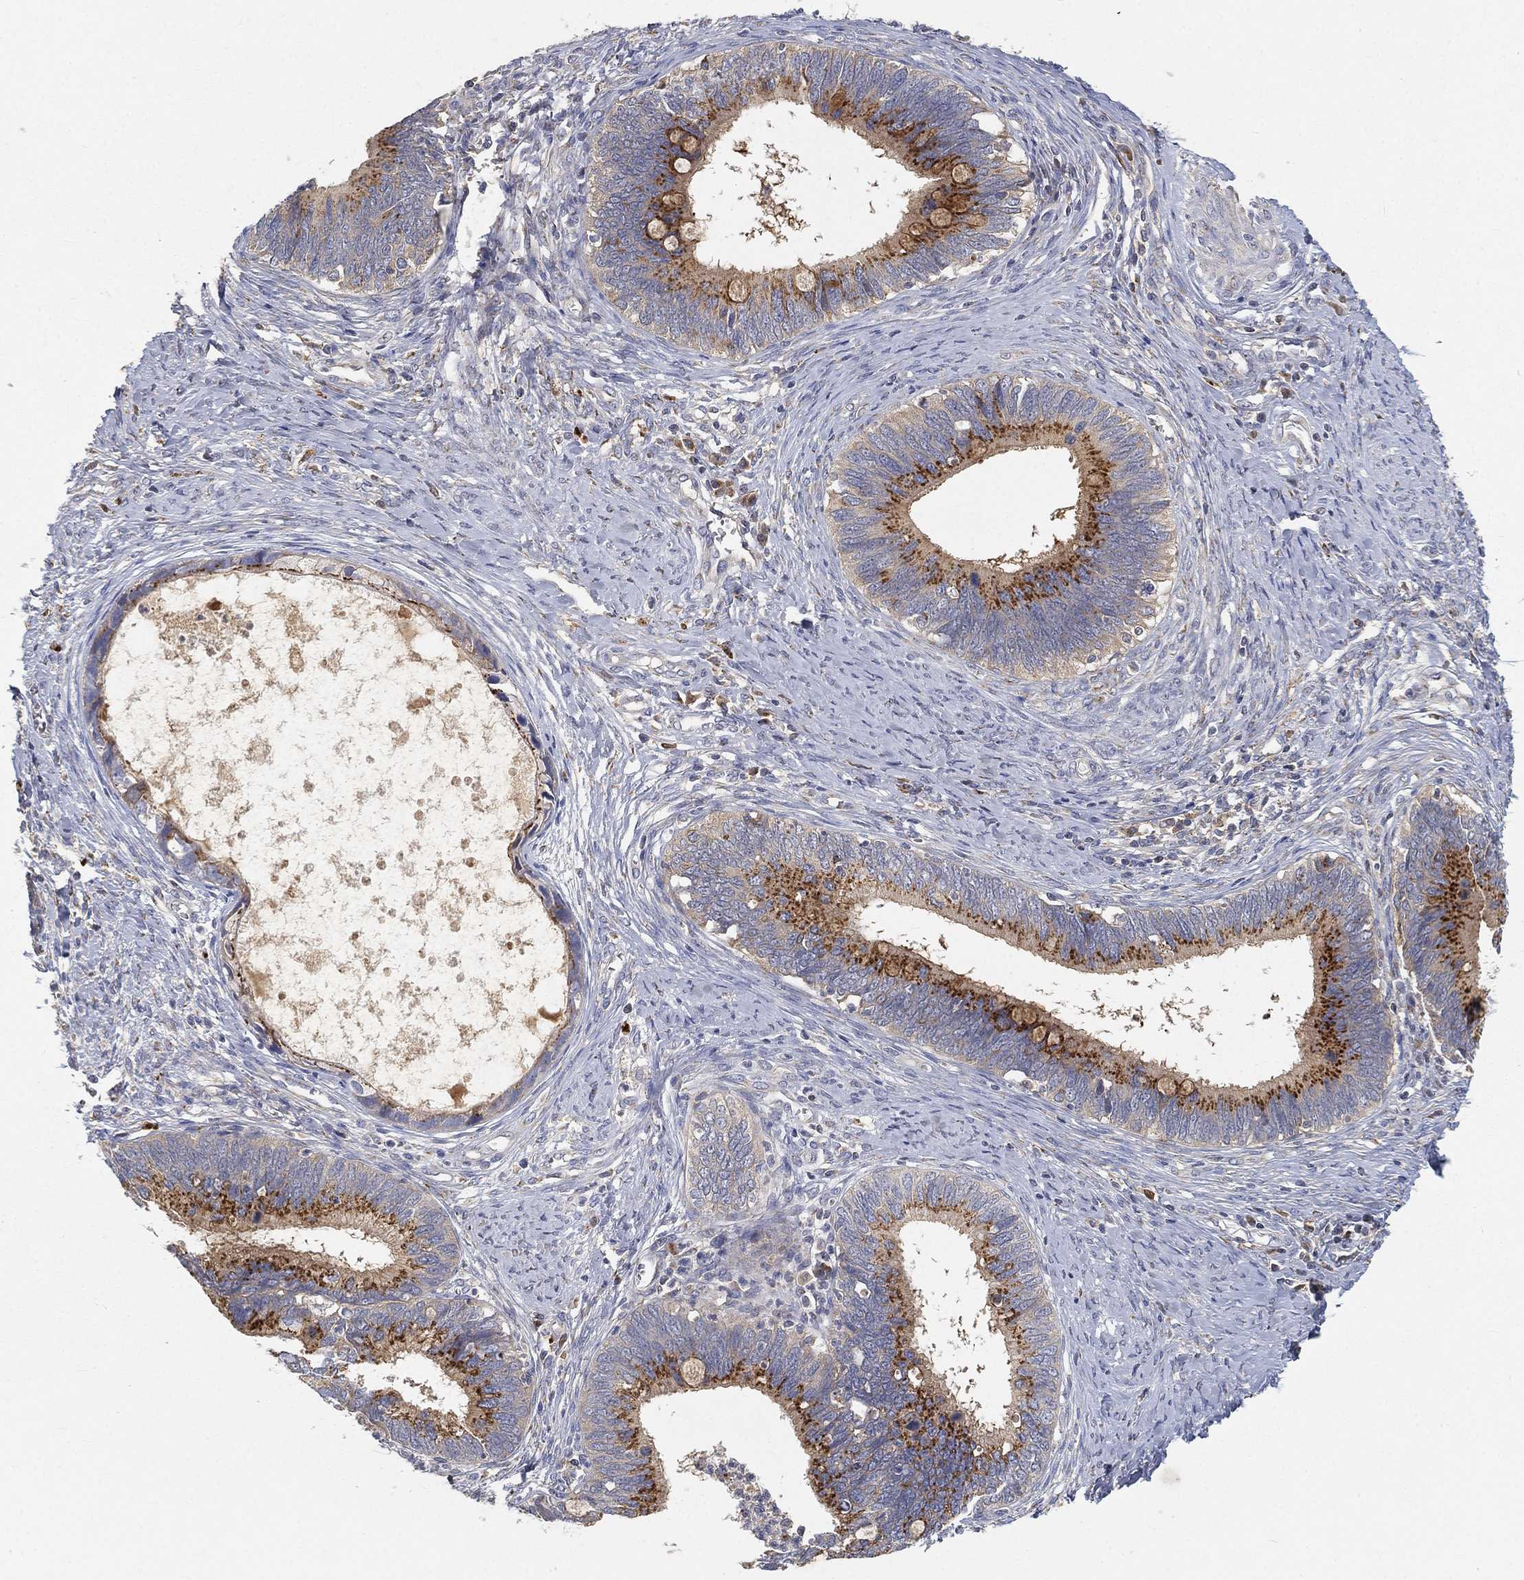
{"staining": {"intensity": "strong", "quantity": "25%-75%", "location": "cytoplasmic/membranous"}, "tissue": "cervical cancer", "cell_type": "Tumor cells", "image_type": "cancer", "snomed": [{"axis": "morphology", "description": "Adenocarcinoma, NOS"}, {"axis": "topography", "description": "Cervix"}], "caption": "Cervical cancer stained with immunohistochemistry (IHC) shows strong cytoplasmic/membranous positivity in about 25%-75% of tumor cells.", "gene": "CTSL", "patient": {"sex": "female", "age": 42}}